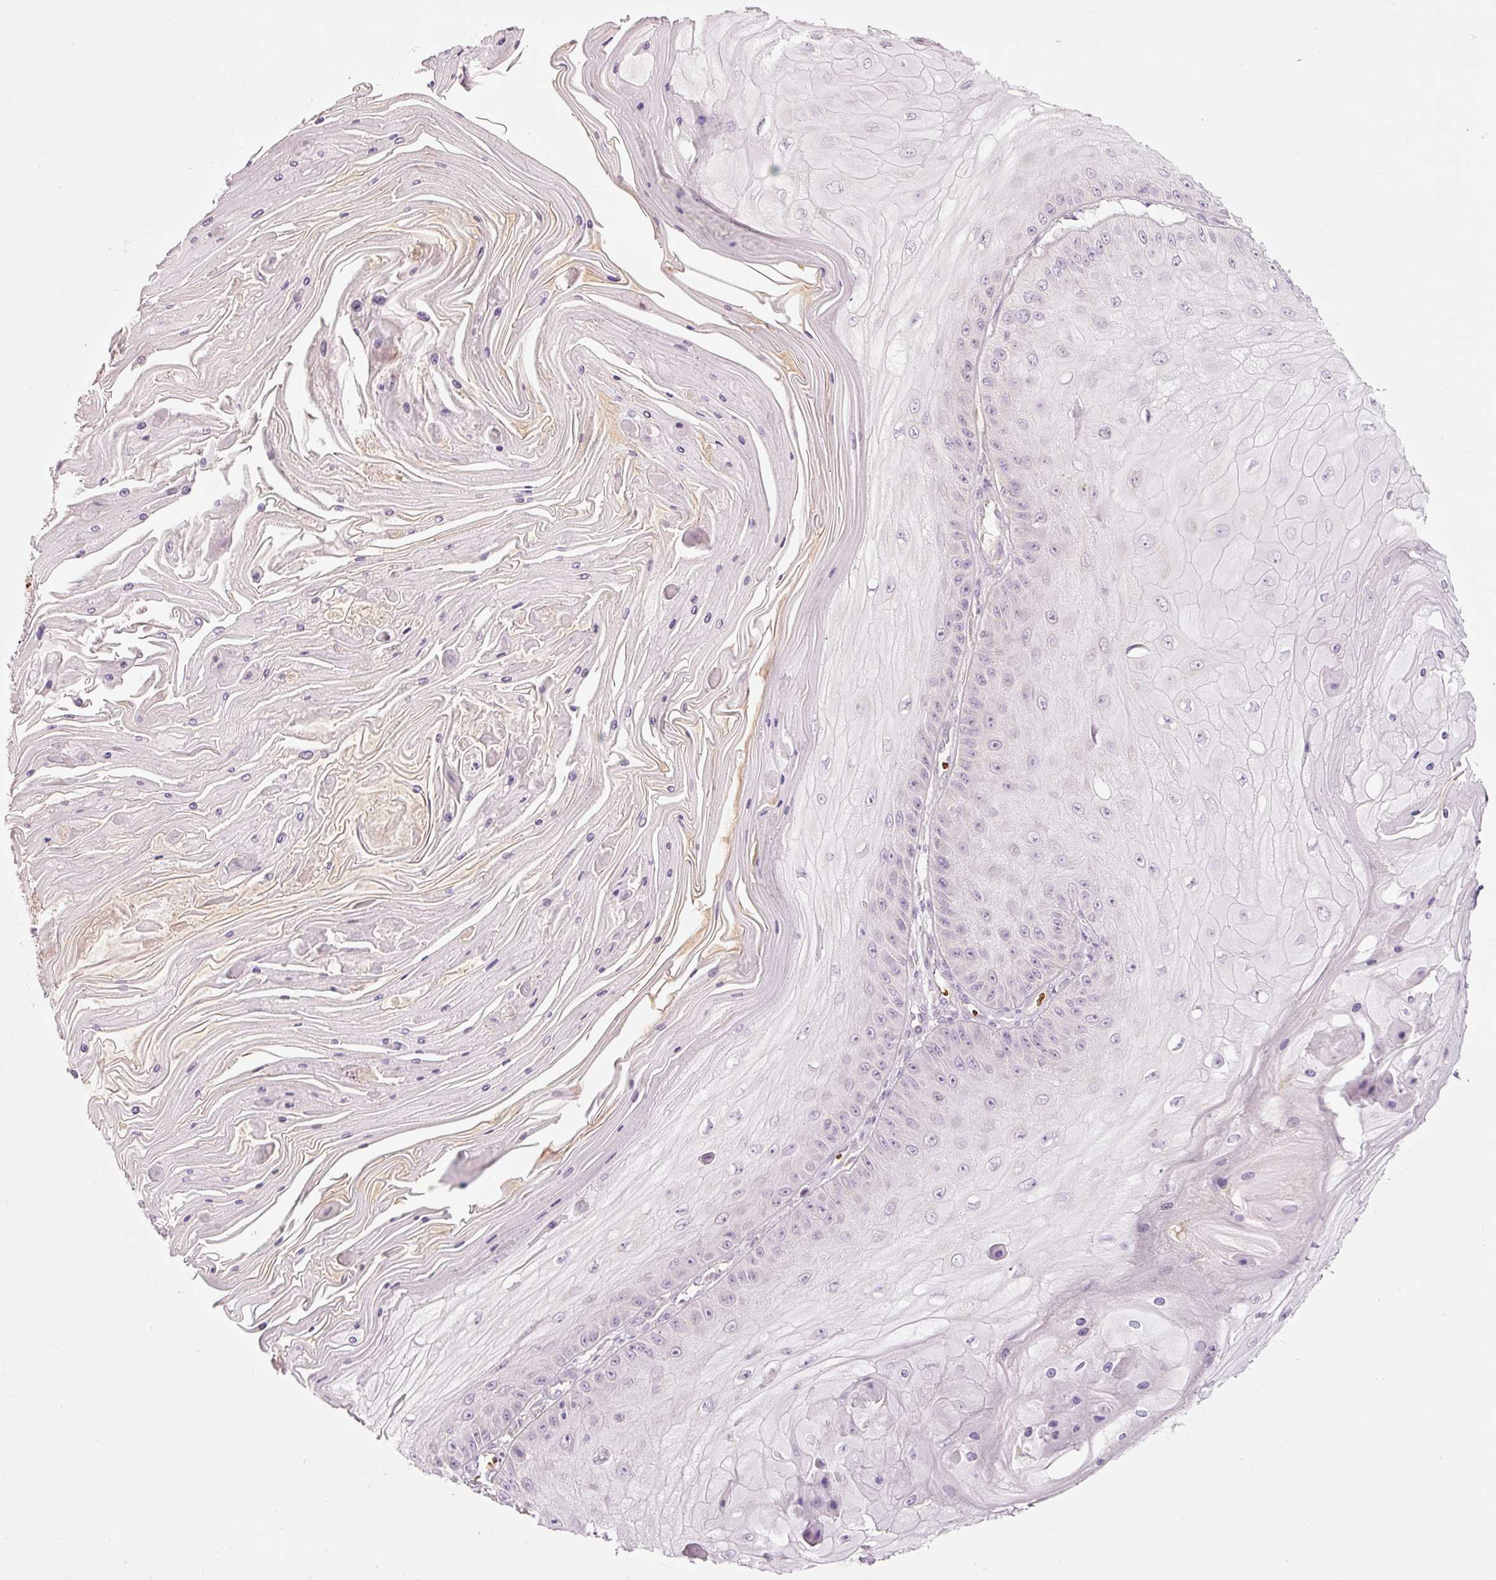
{"staining": {"intensity": "negative", "quantity": "none", "location": "none"}, "tissue": "skin cancer", "cell_type": "Tumor cells", "image_type": "cancer", "snomed": [{"axis": "morphology", "description": "Squamous cell carcinoma, NOS"}, {"axis": "topography", "description": "Skin"}], "caption": "This image is of skin cancer (squamous cell carcinoma) stained with IHC to label a protein in brown with the nuclei are counter-stained blue. There is no positivity in tumor cells.", "gene": "LDHAL6B", "patient": {"sex": "male", "age": 70}}